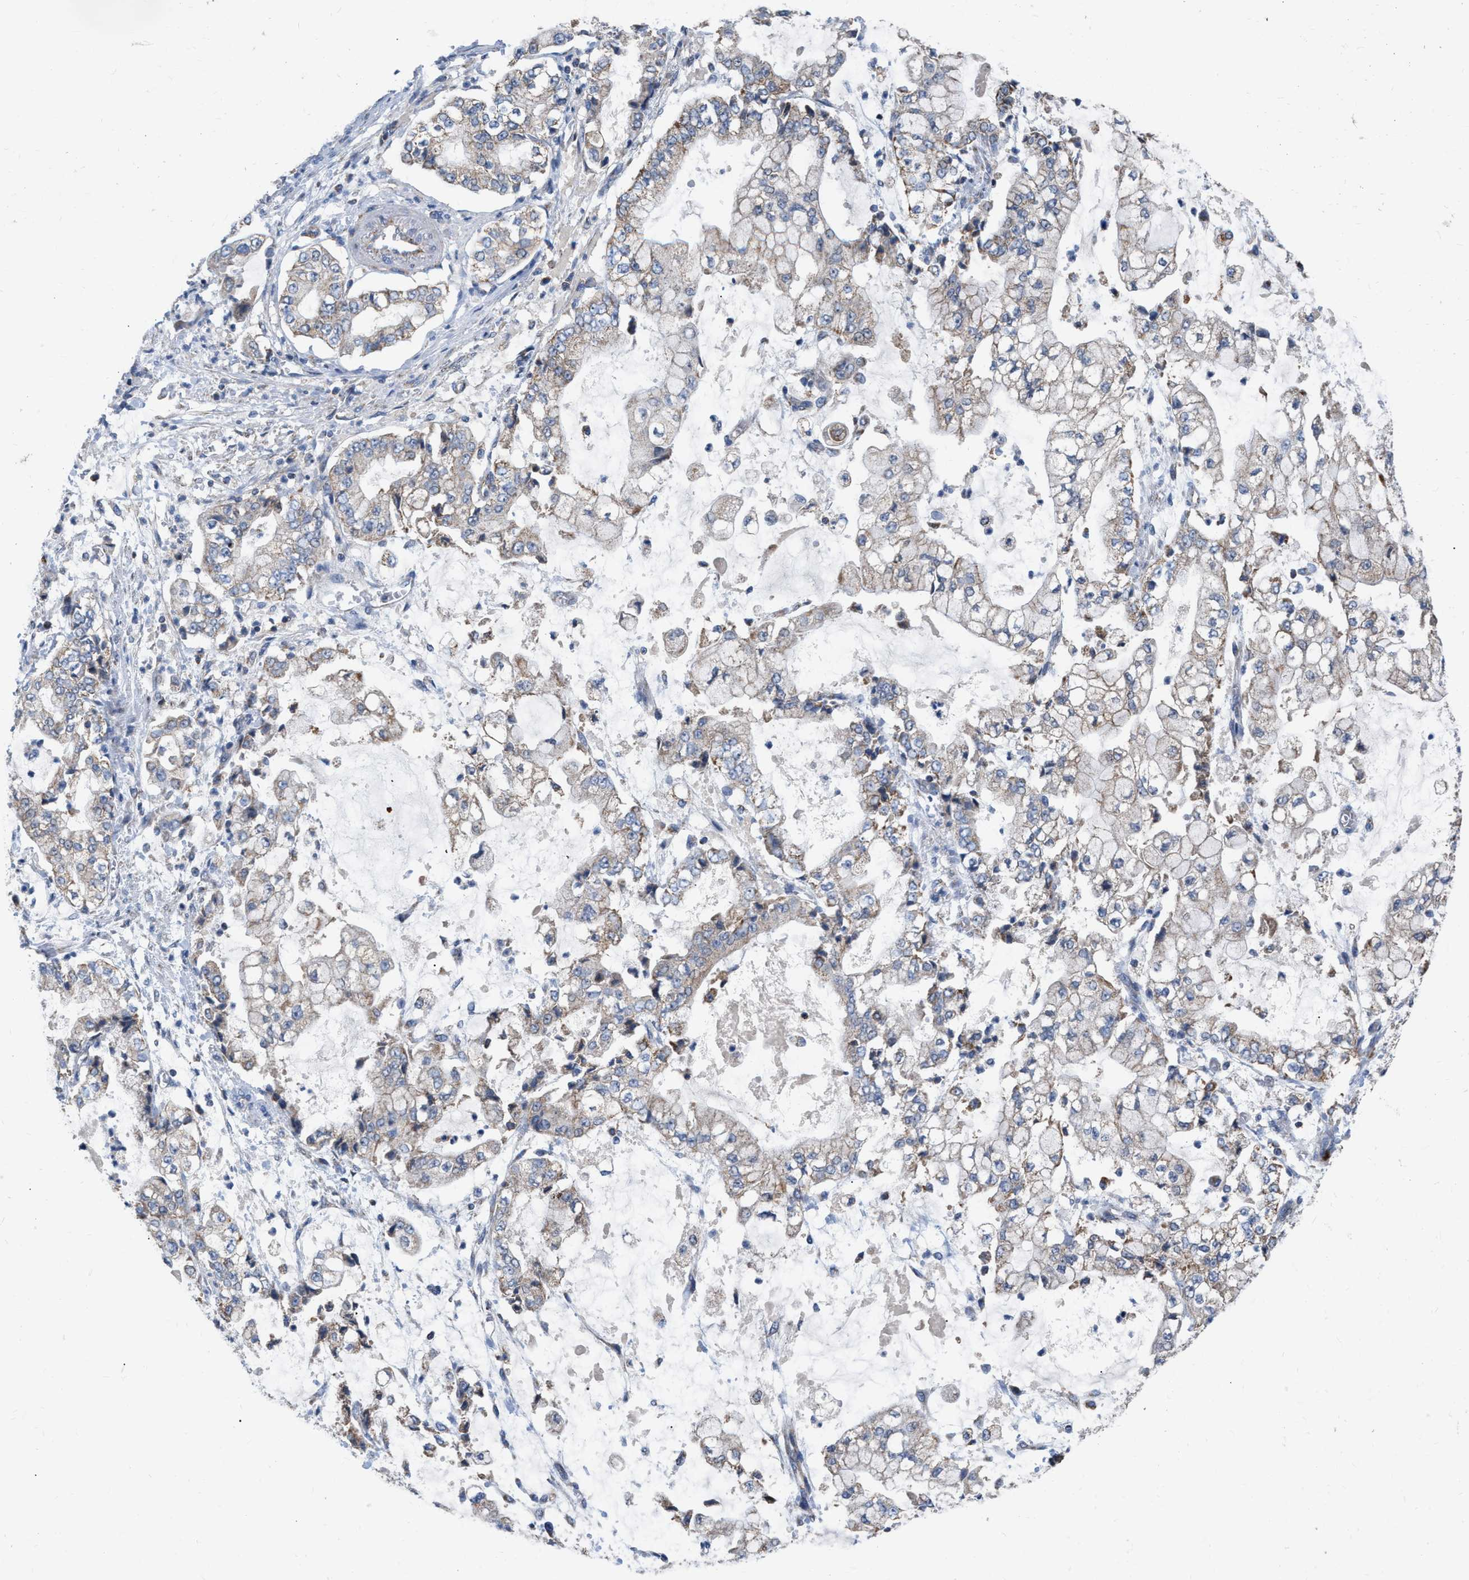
{"staining": {"intensity": "weak", "quantity": ">75%", "location": "cytoplasmic/membranous"}, "tissue": "stomach cancer", "cell_type": "Tumor cells", "image_type": "cancer", "snomed": [{"axis": "morphology", "description": "Adenocarcinoma, NOS"}, {"axis": "topography", "description": "Stomach"}], "caption": "A low amount of weak cytoplasmic/membranous positivity is identified in approximately >75% of tumor cells in stomach cancer (adenocarcinoma) tissue.", "gene": "DDX56", "patient": {"sex": "male", "age": 76}}